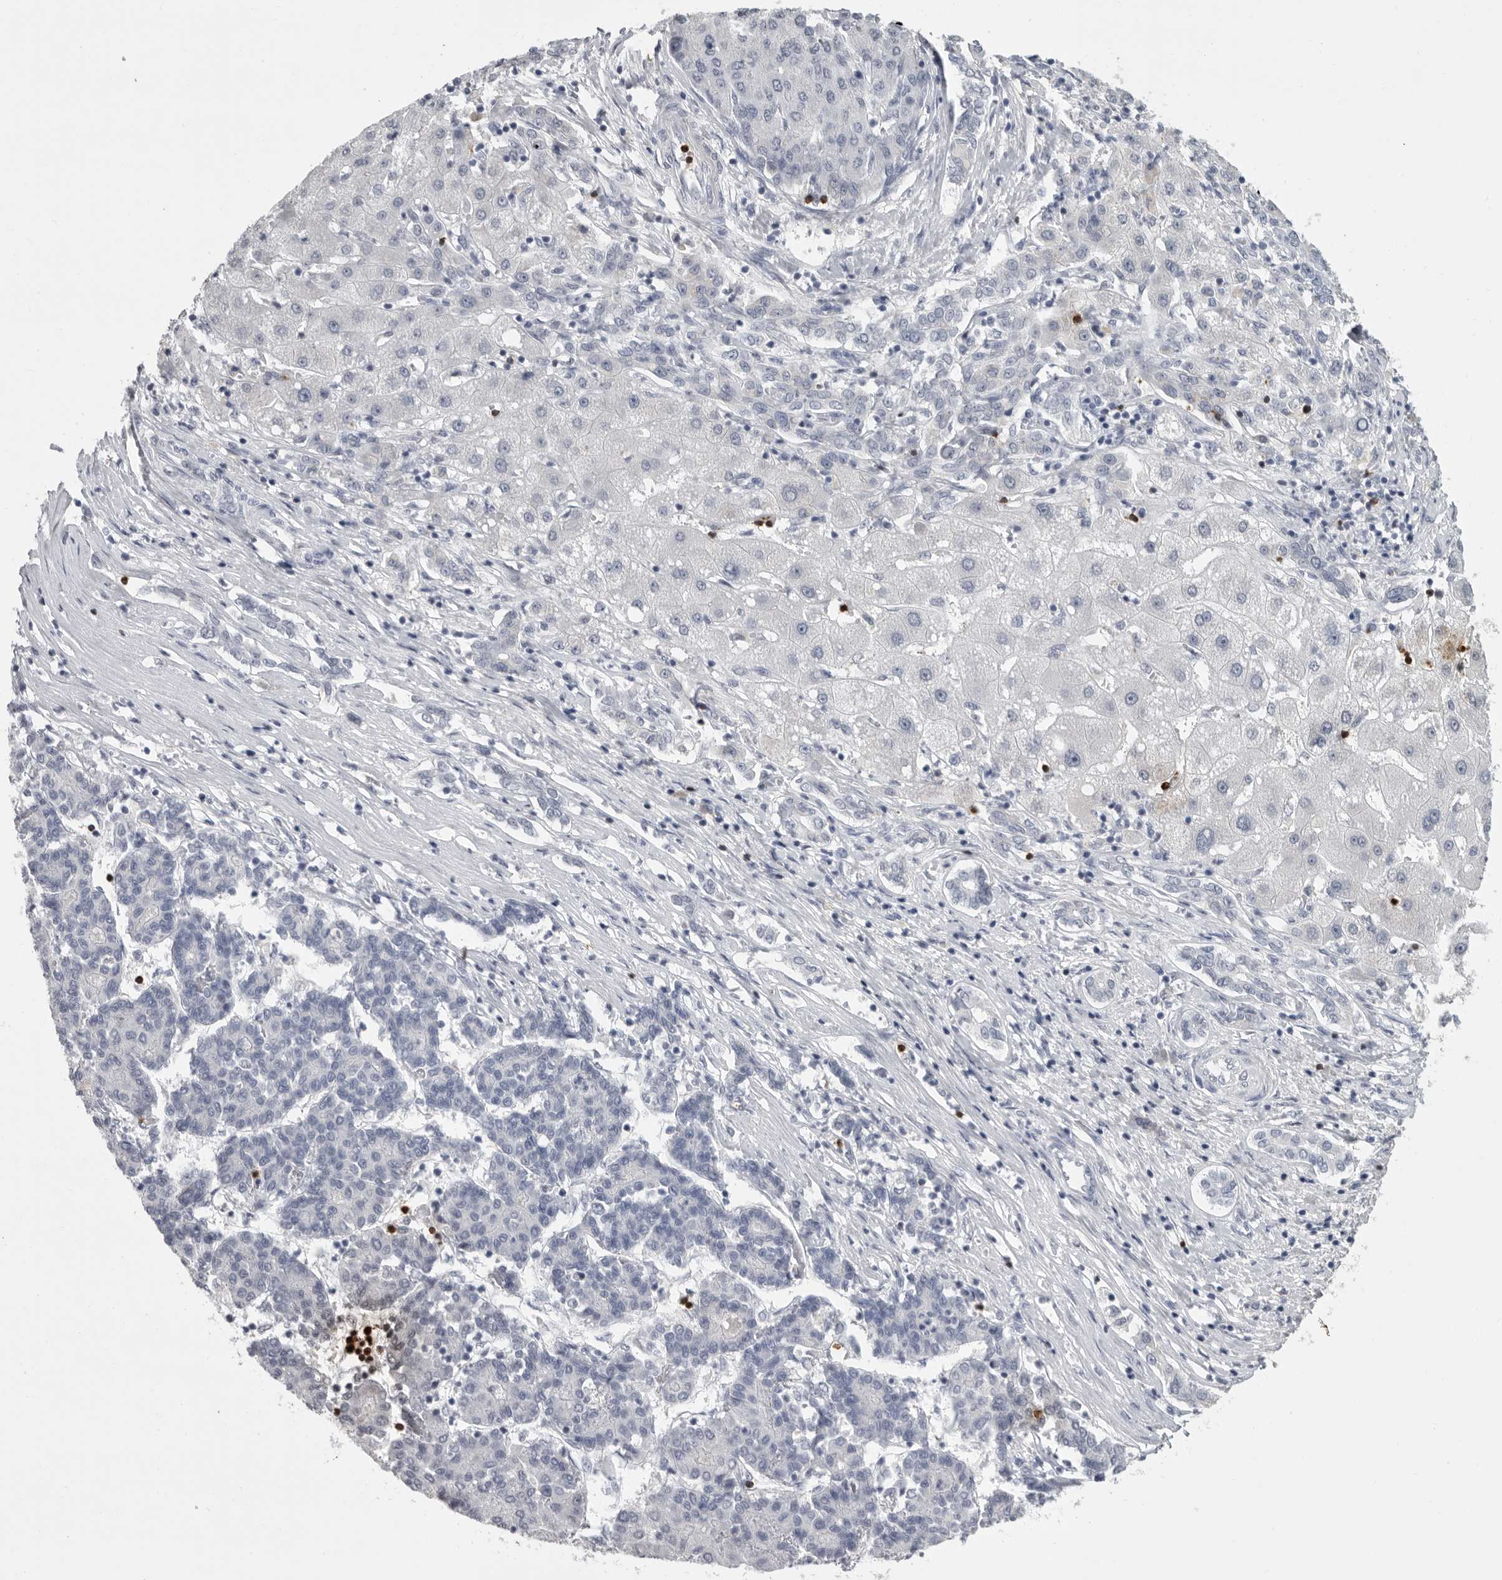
{"staining": {"intensity": "negative", "quantity": "none", "location": "none"}, "tissue": "liver cancer", "cell_type": "Tumor cells", "image_type": "cancer", "snomed": [{"axis": "morphology", "description": "Carcinoma, Hepatocellular, NOS"}, {"axis": "topography", "description": "Liver"}], "caption": "DAB (3,3'-diaminobenzidine) immunohistochemical staining of human hepatocellular carcinoma (liver) demonstrates no significant staining in tumor cells.", "gene": "GNLY", "patient": {"sex": "male", "age": 65}}